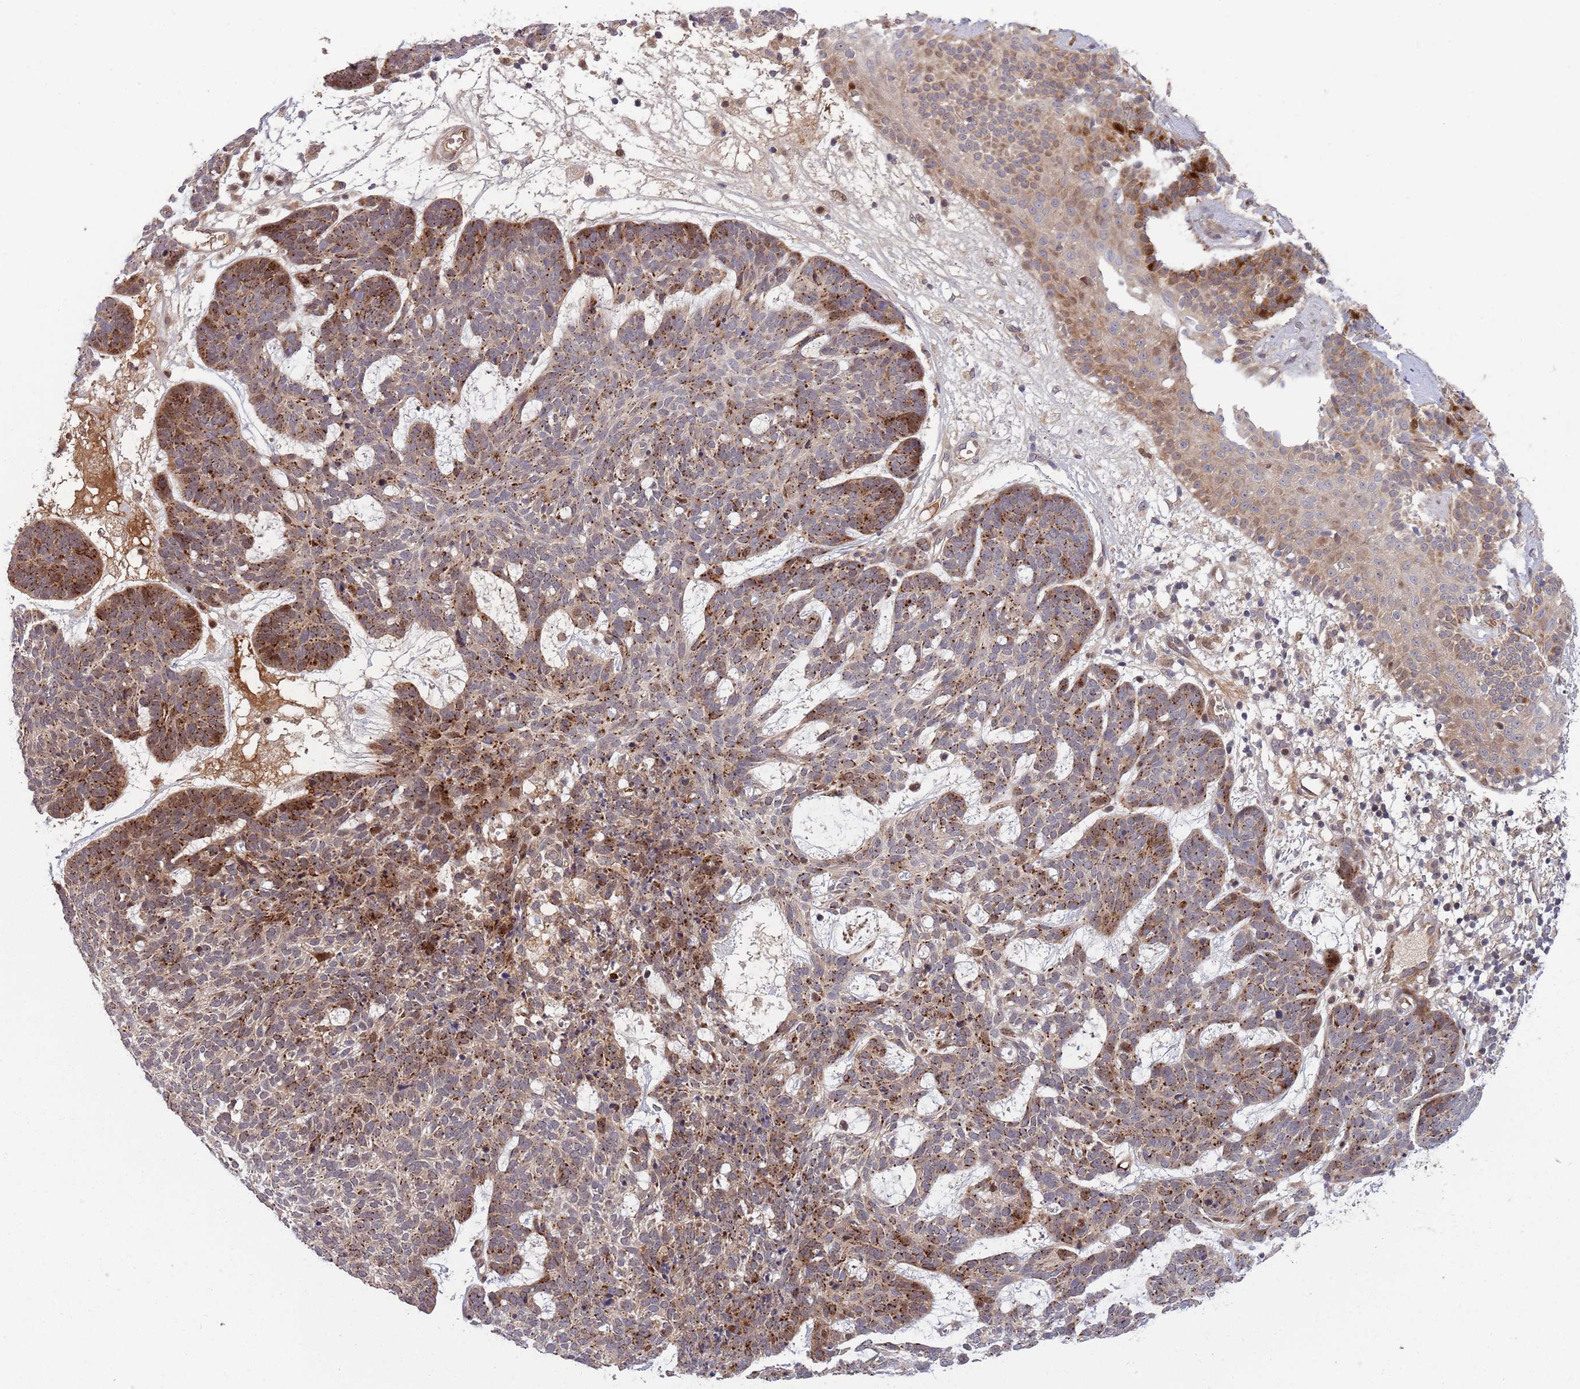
{"staining": {"intensity": "moderate", "quantity": ">75%", "location": "cytoplasmic/membranous"}, "tissue": "skin cancer", "cell_type": "Tumor cells", "image_type": "cancer", "snomed": [{"axis": "morphology", "description": "Basal cell carcinoma"}, {"axis": "topography", "description": "Skin"}], "caption": "Protein staining of skin cancer (basal cell carcinoma) tissue reveals moderate cytoplasmic/membranous staining in approximately >75% of tumor cells.", "gene": "NT5DC4", "patient": {"sex": "female", "age": 89}}